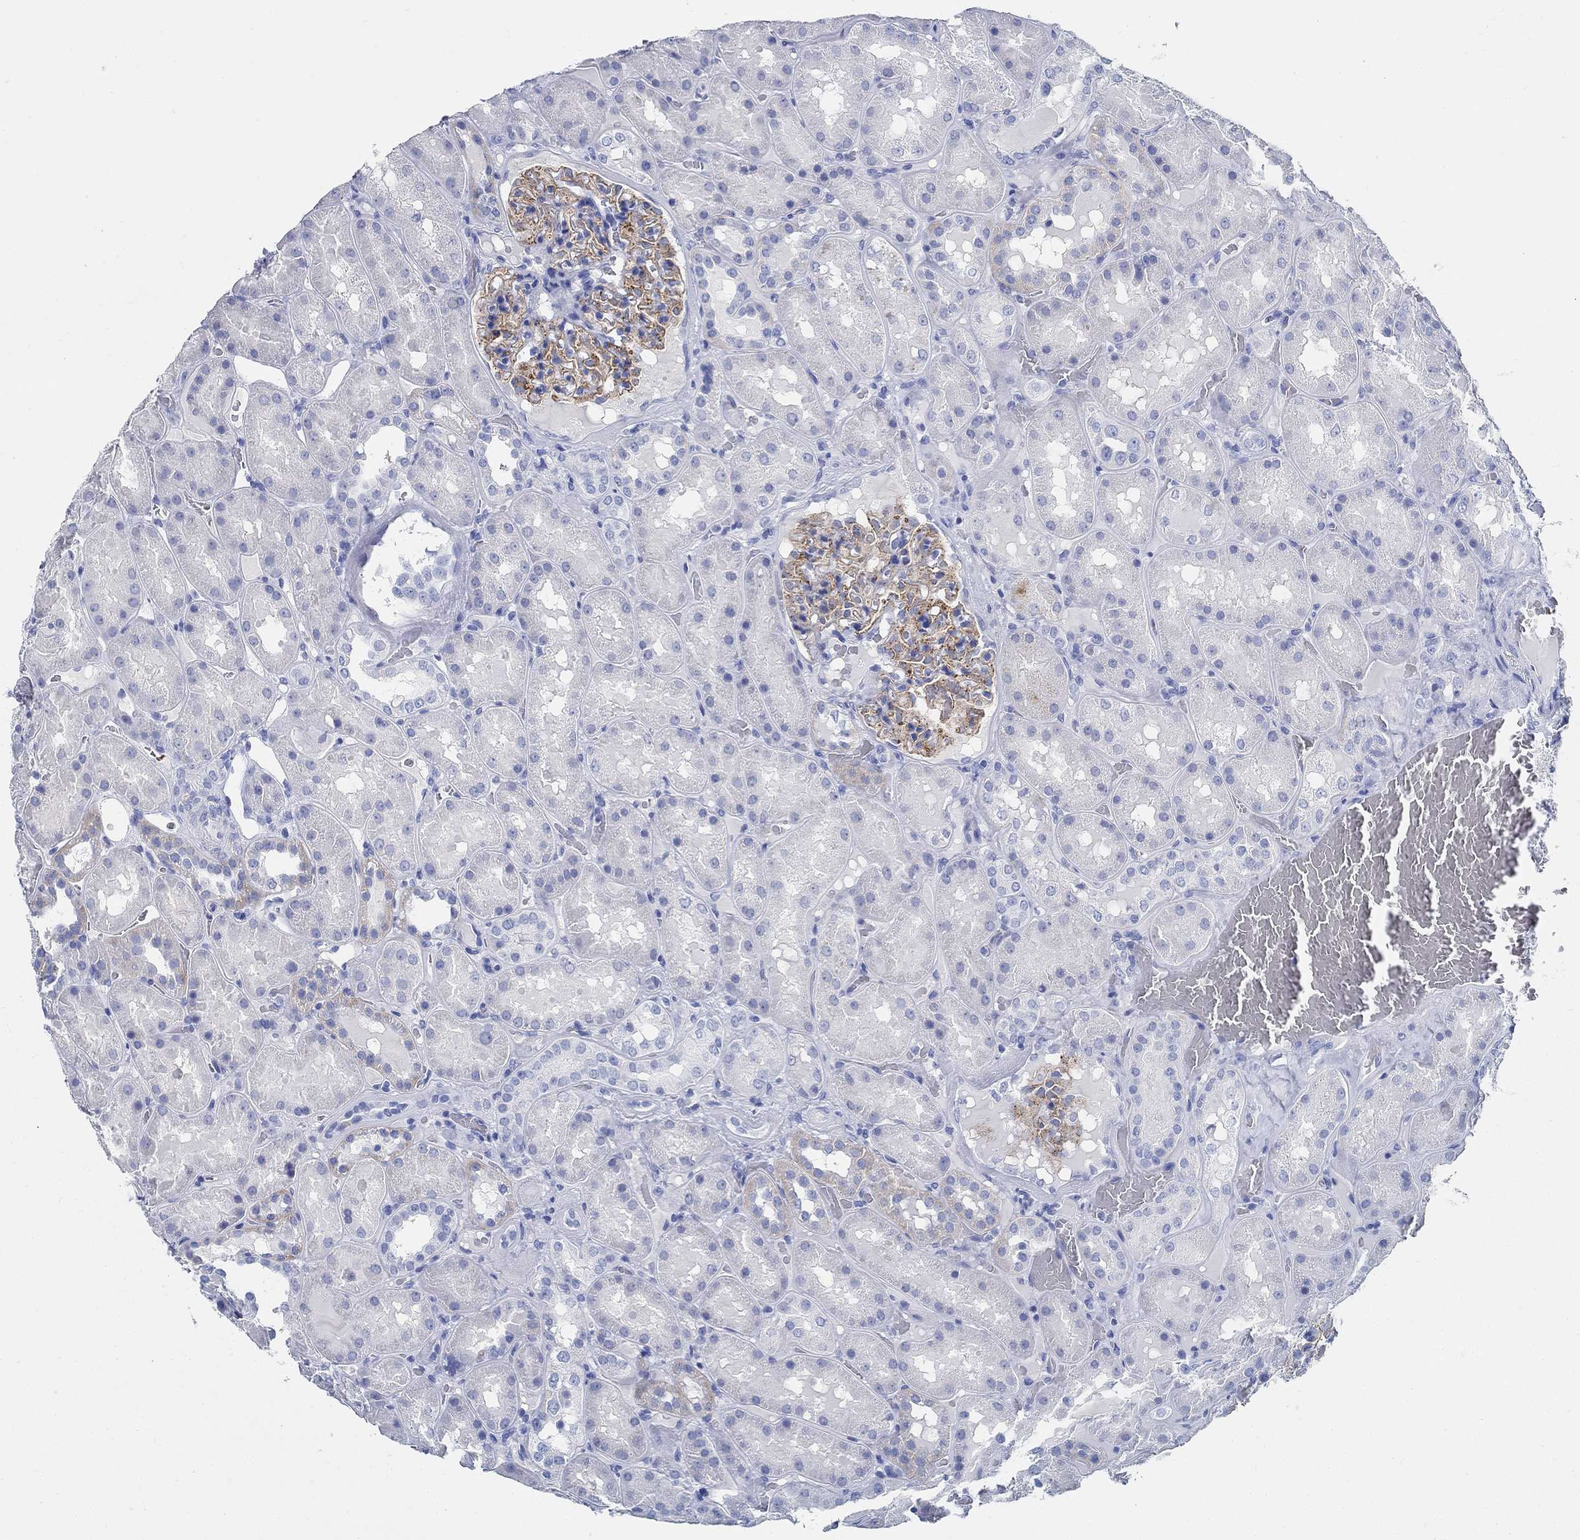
{"staining": {"intensity": "moderate", "quantity": ">75%", "location": "cytoplasmic/membranous"}, "tissue": "kidney", "cell_type": "Cells in glomeruli", "image_type": "normal", "snomed": [{"axis": "morphology", "description": "Normal tissue, NOS"}, {"axis": "topography", "description": "Kidney"}], "caption": "Approximately >75% of cells in glomeruli in normal kidney show moderate cytoplasmic/membranous protein staining as visualized by brown immunohistochemical staining.", "gene": "SLC45A1", "patient": {"sex": "male", "age": 73}}